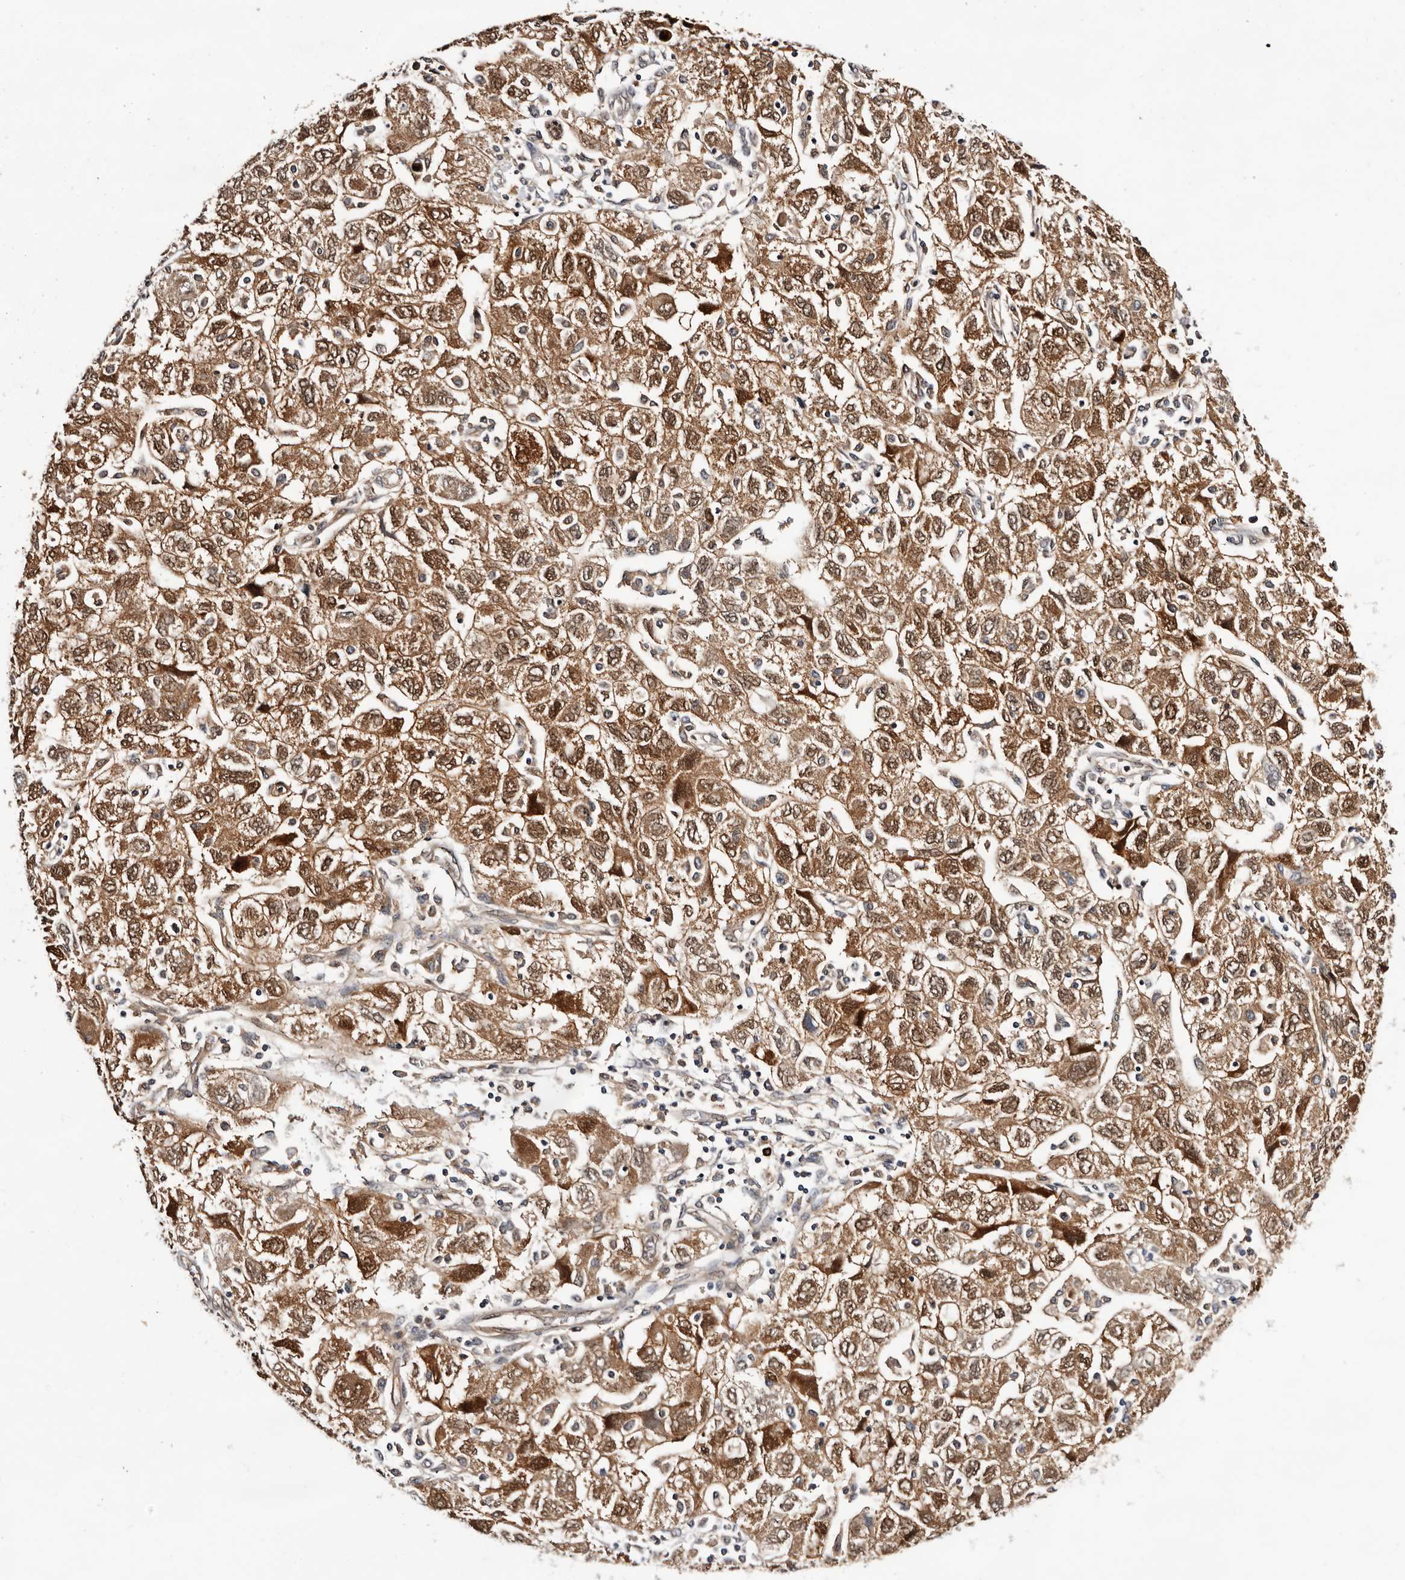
{"staining": {"intensity": "moderate", "quantity": ">75%", "location": "cytoplasmic/membranous,nuclear"}, "tissue": "ovarian cancer", "cell_type": "Tumor cells", "image_type": "cancer", "snomed": [{"axis": "morphology", "description": "Carcinoma, NOS"}, {"axis": "morphology", "description": "Cystadenocarcinoma, serous, NOS"}, {"axis": "topography", "description": "Ovary"}], "caption": "Immunohistochemistry (IHC) (DAB (3,3'-diaminobenzidine)) staining of ovarian carcinoma demonstrates moderate cytoplasmic/membranous and nuclear protein staining in about >75% of tumor cells.", "gene": "TP53I3", "patient": {"sex": "female", "age": 69}}